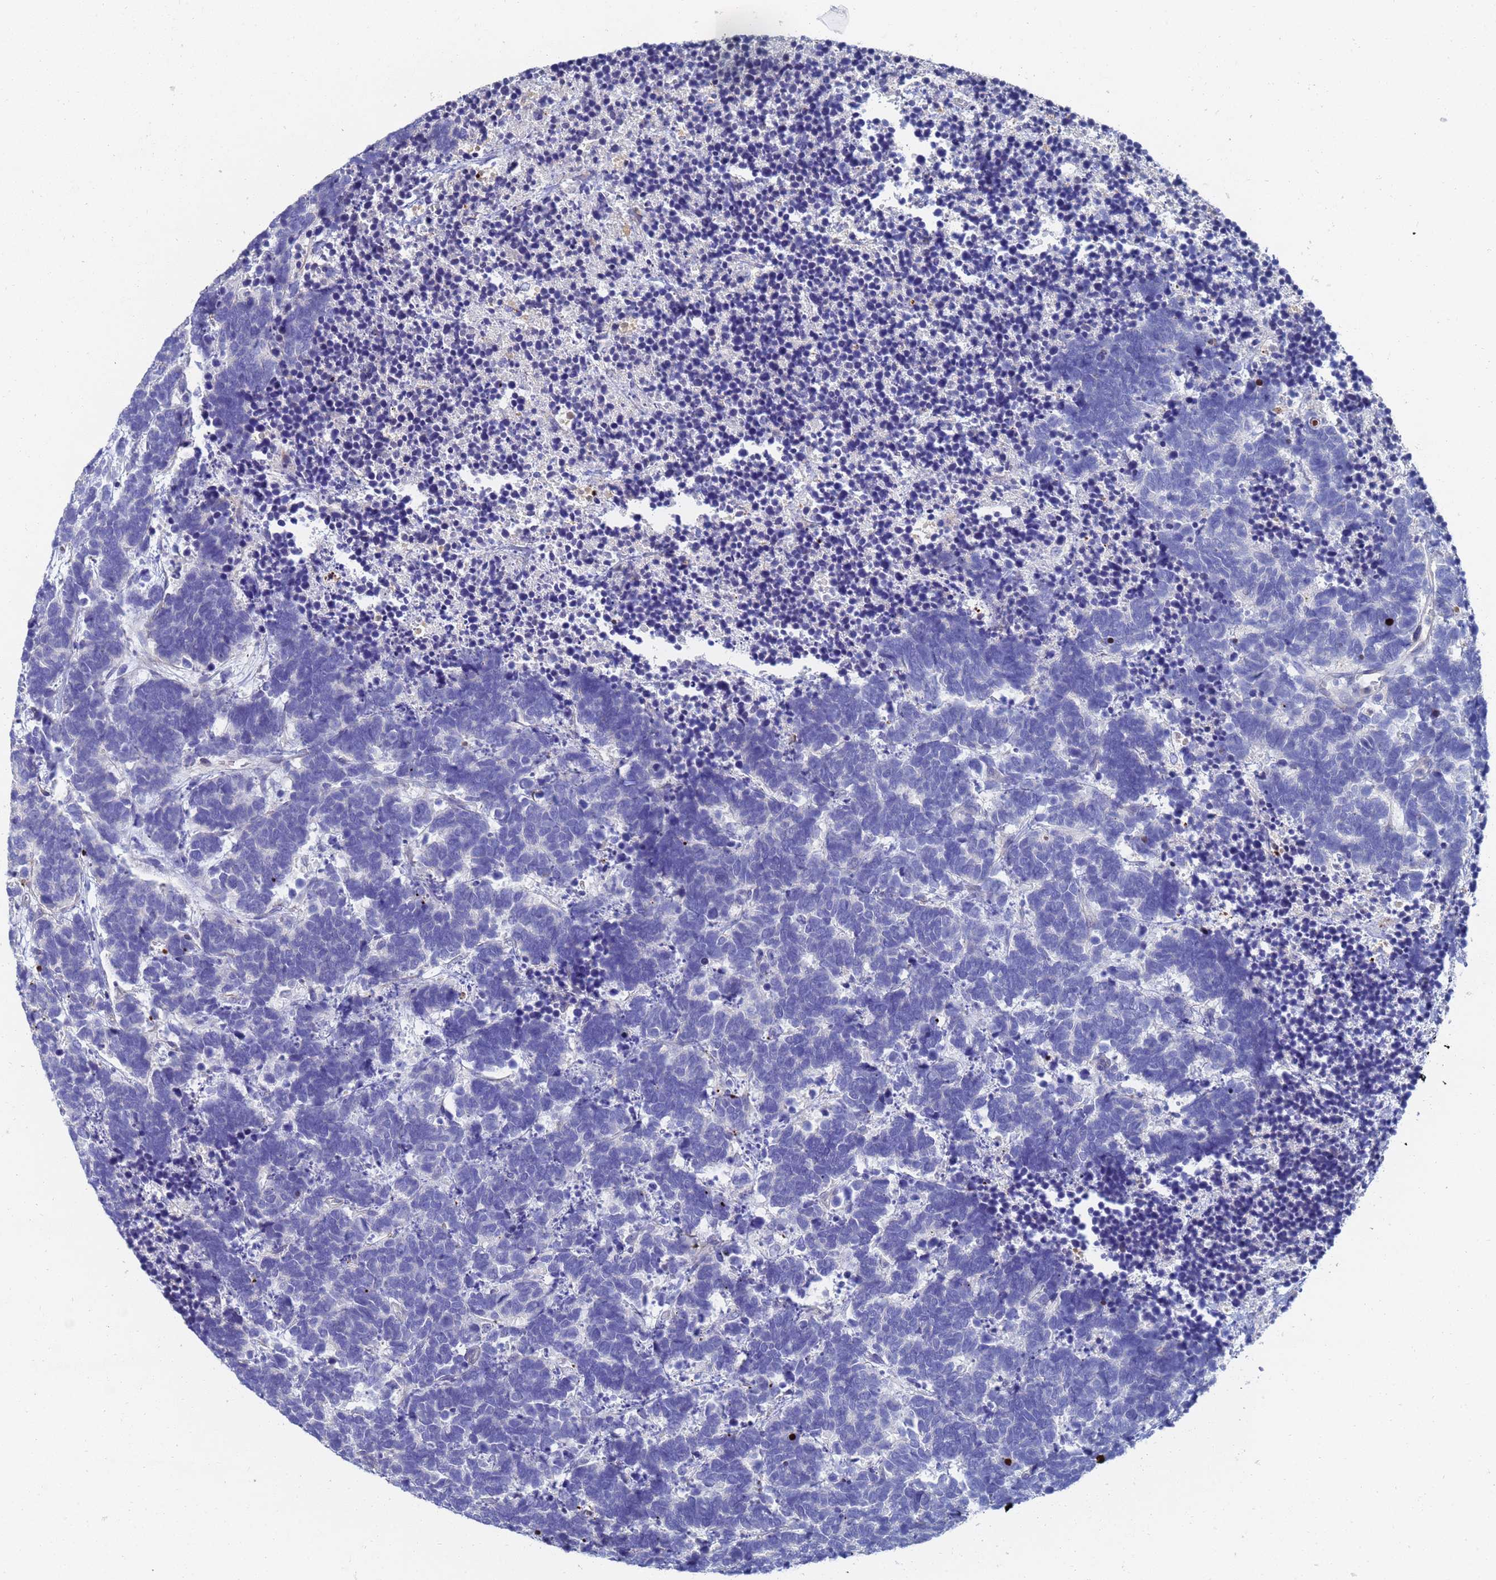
{"staining": {"intensity": "negative", "quantity": "none", "location": "none"}, "tissue": "carcinoid", "cell_type": "Tumor cells", "image_type": "cancer", "snomed": [{"axis": "morphology", "description": "Carcinoma, NOS"}, {"axis": "morphology", "description": "Carcinoid, malignant, NOS"}, {"axis": "topography", "description": "Urinary bladder"}], "caption": "A histopathology image of carcinoid stained for a protein exhibits no brown staining in tumor cells.", "gene": "LBX2", "patient": {"sex": "male", "age": 57}}